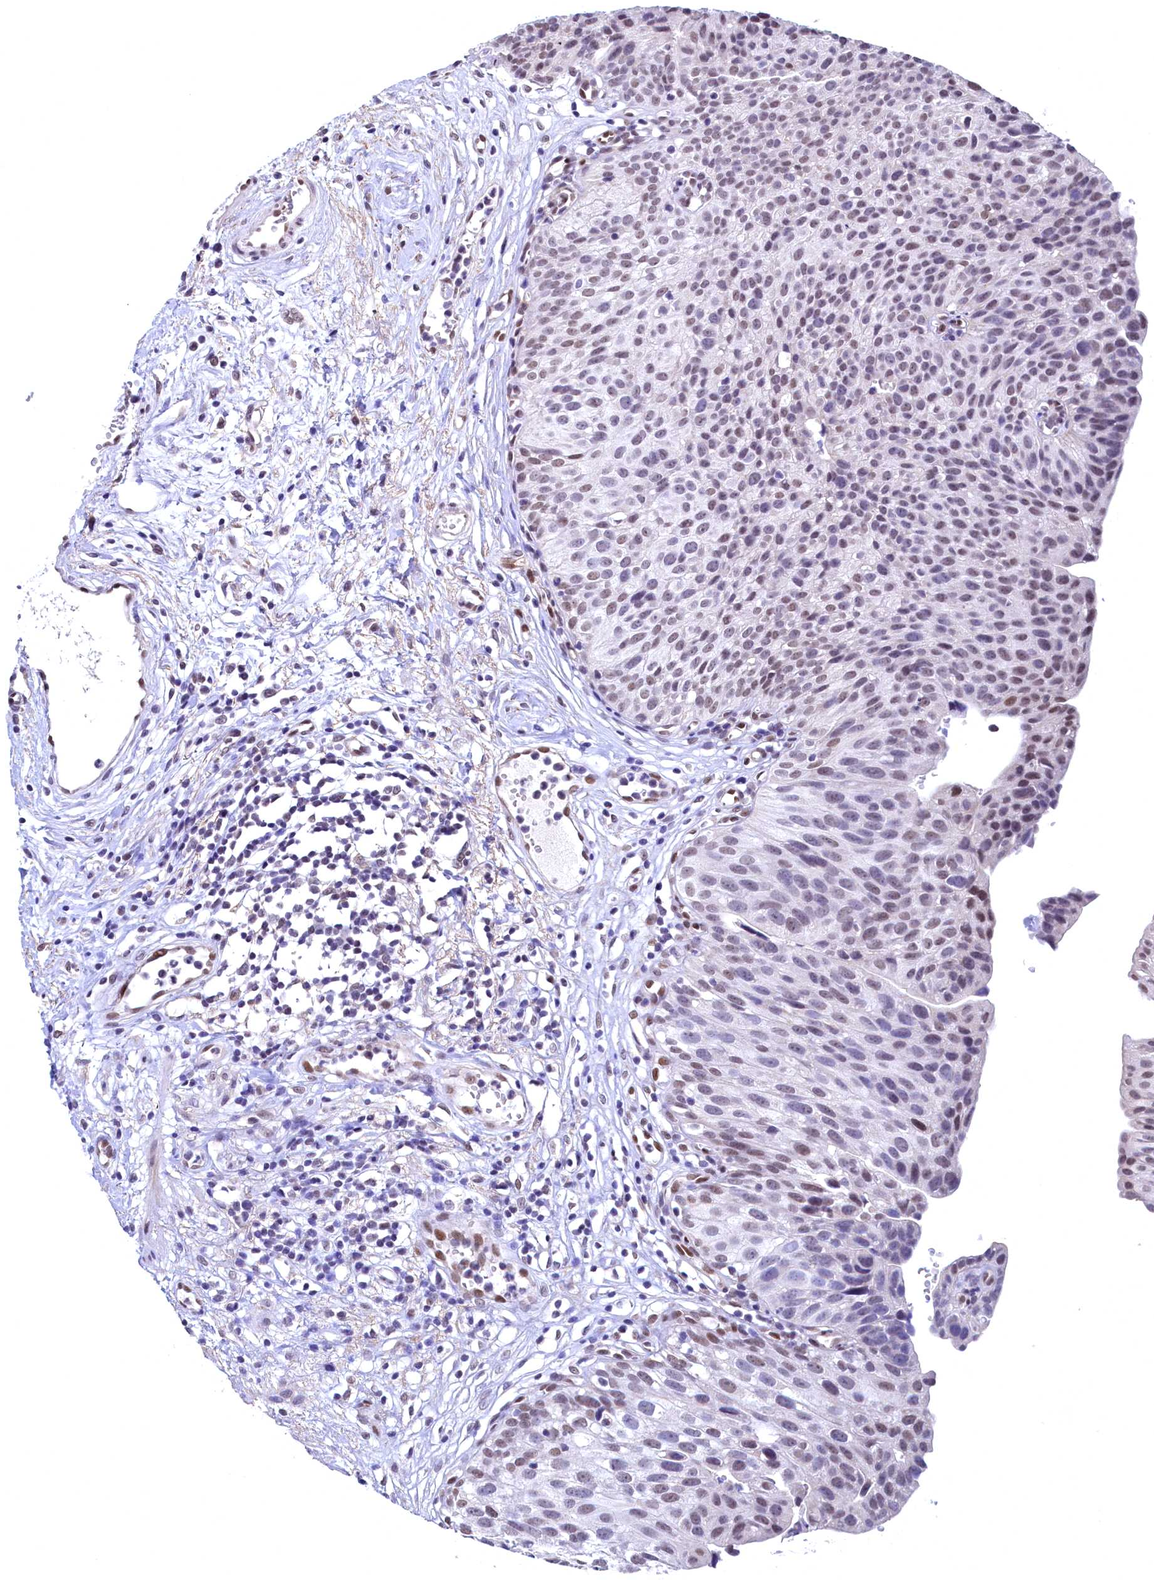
{"staining": {"intensity": "weak", "quantity": "25%-75%", "location": "nuclear"}, "tissue": "urinary bladder", "cell_type": "Urothelial cells", "image_type": "normal", "snomed": [{"axis": "morphology", "description": "Normal tissue, NOS"}, {"axis": "topography", "description": "Urinary bladder"}], "caption": "Immunohistochemistry of unremarkable human urinary bladder reveals low levels of weak nuclear expression in about 25%-75% of urothelial cells.", "gene": "FLYWCH2", "patient": {"sex": "male", "age": 51}}